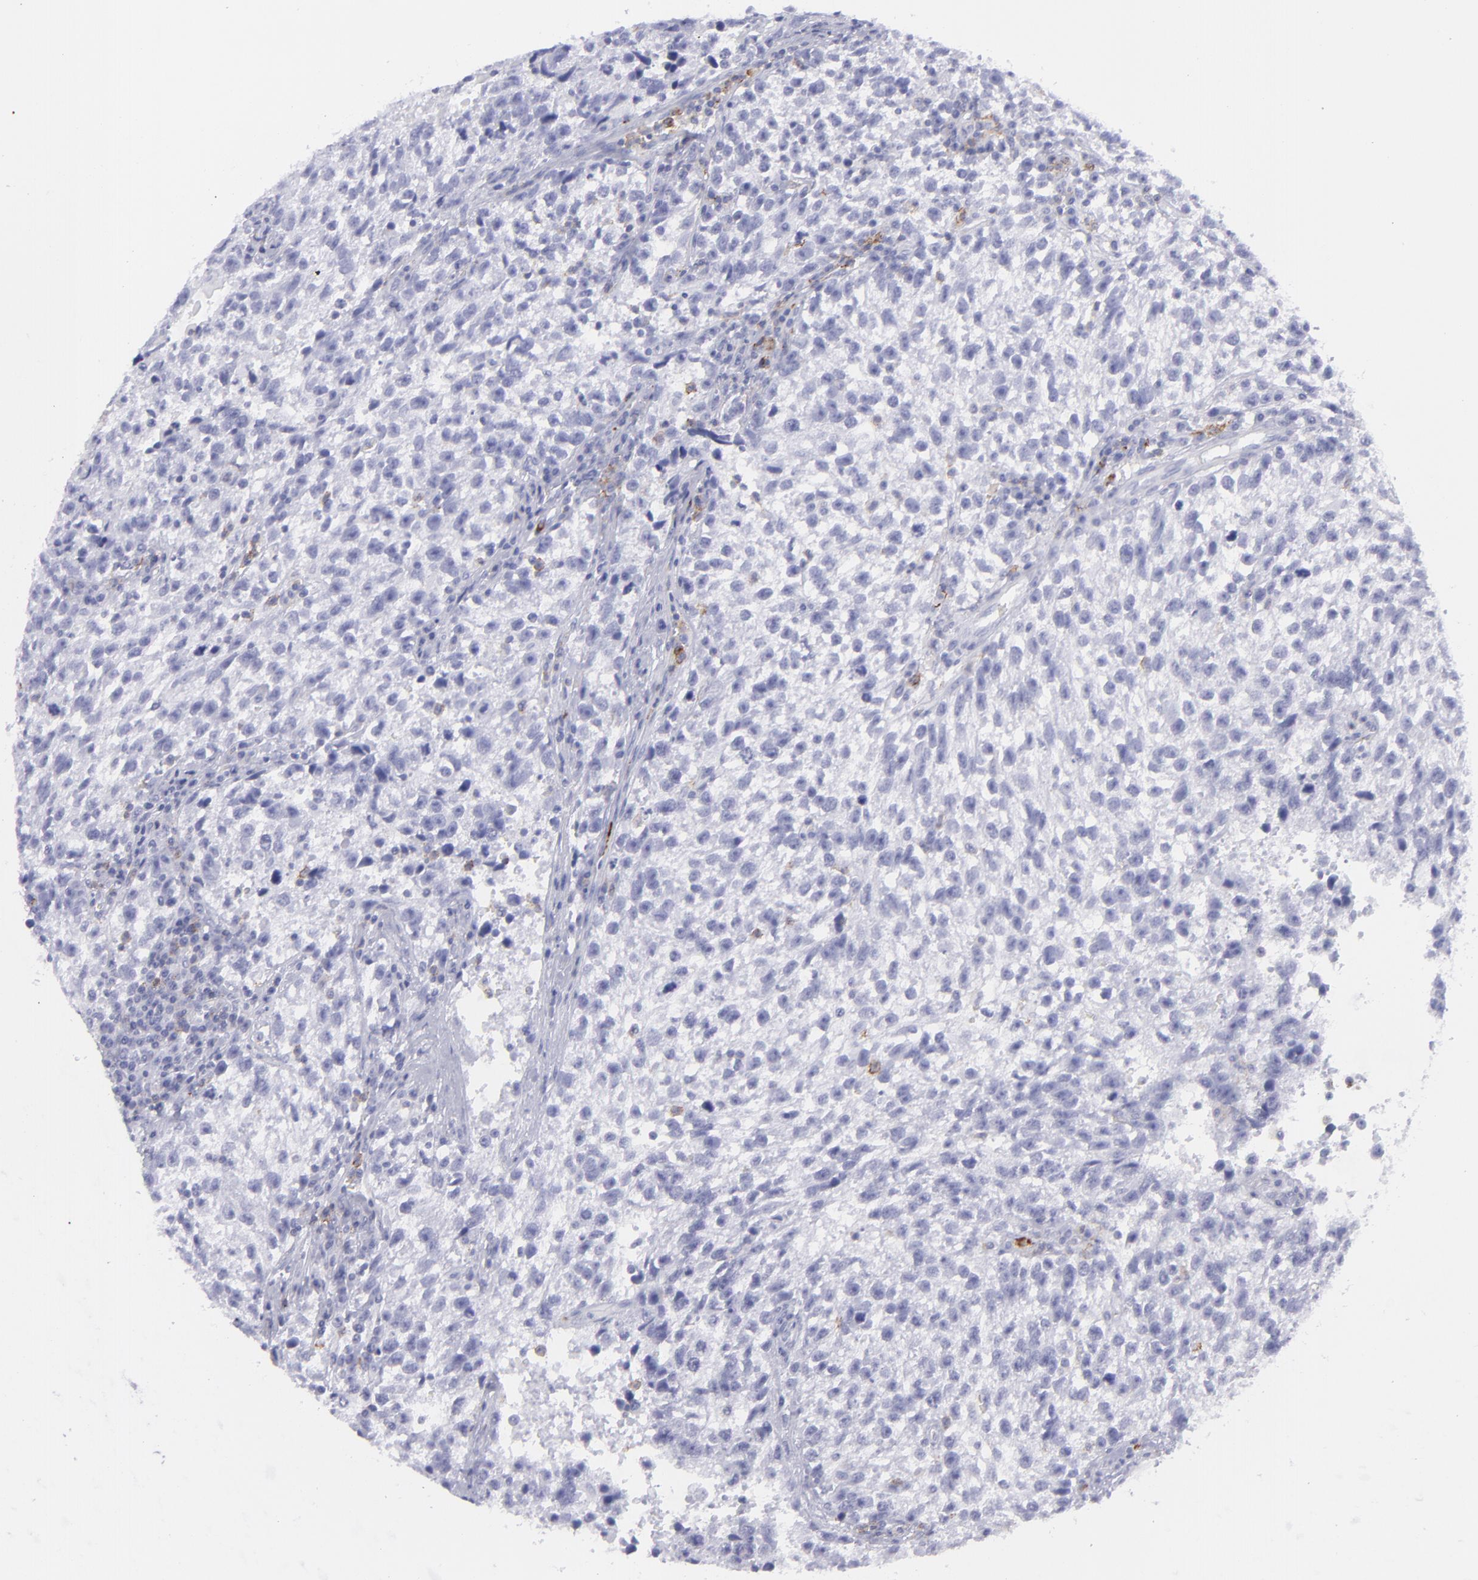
{"staining": {"intensity": "negative", "quantity": "none", "location": "none"}, "tissue": "testis cancer", "cell_type": "Tumor cells", "image_type": "cancer", "snomed": [{"axis": "morphology", "description": "Seminoma, NOS"}, {"axis": "topography", "description": "Testis"}], "caption": "This micrograph is of seminoma (testis) stained with immunohistochemistry (IHC) to label a protein in brown with the nuclei are counter-stained blue. There is no expression in tumor cells.", "gene": "SELPLG", "patient": {"sex": "male", "age": 38}}